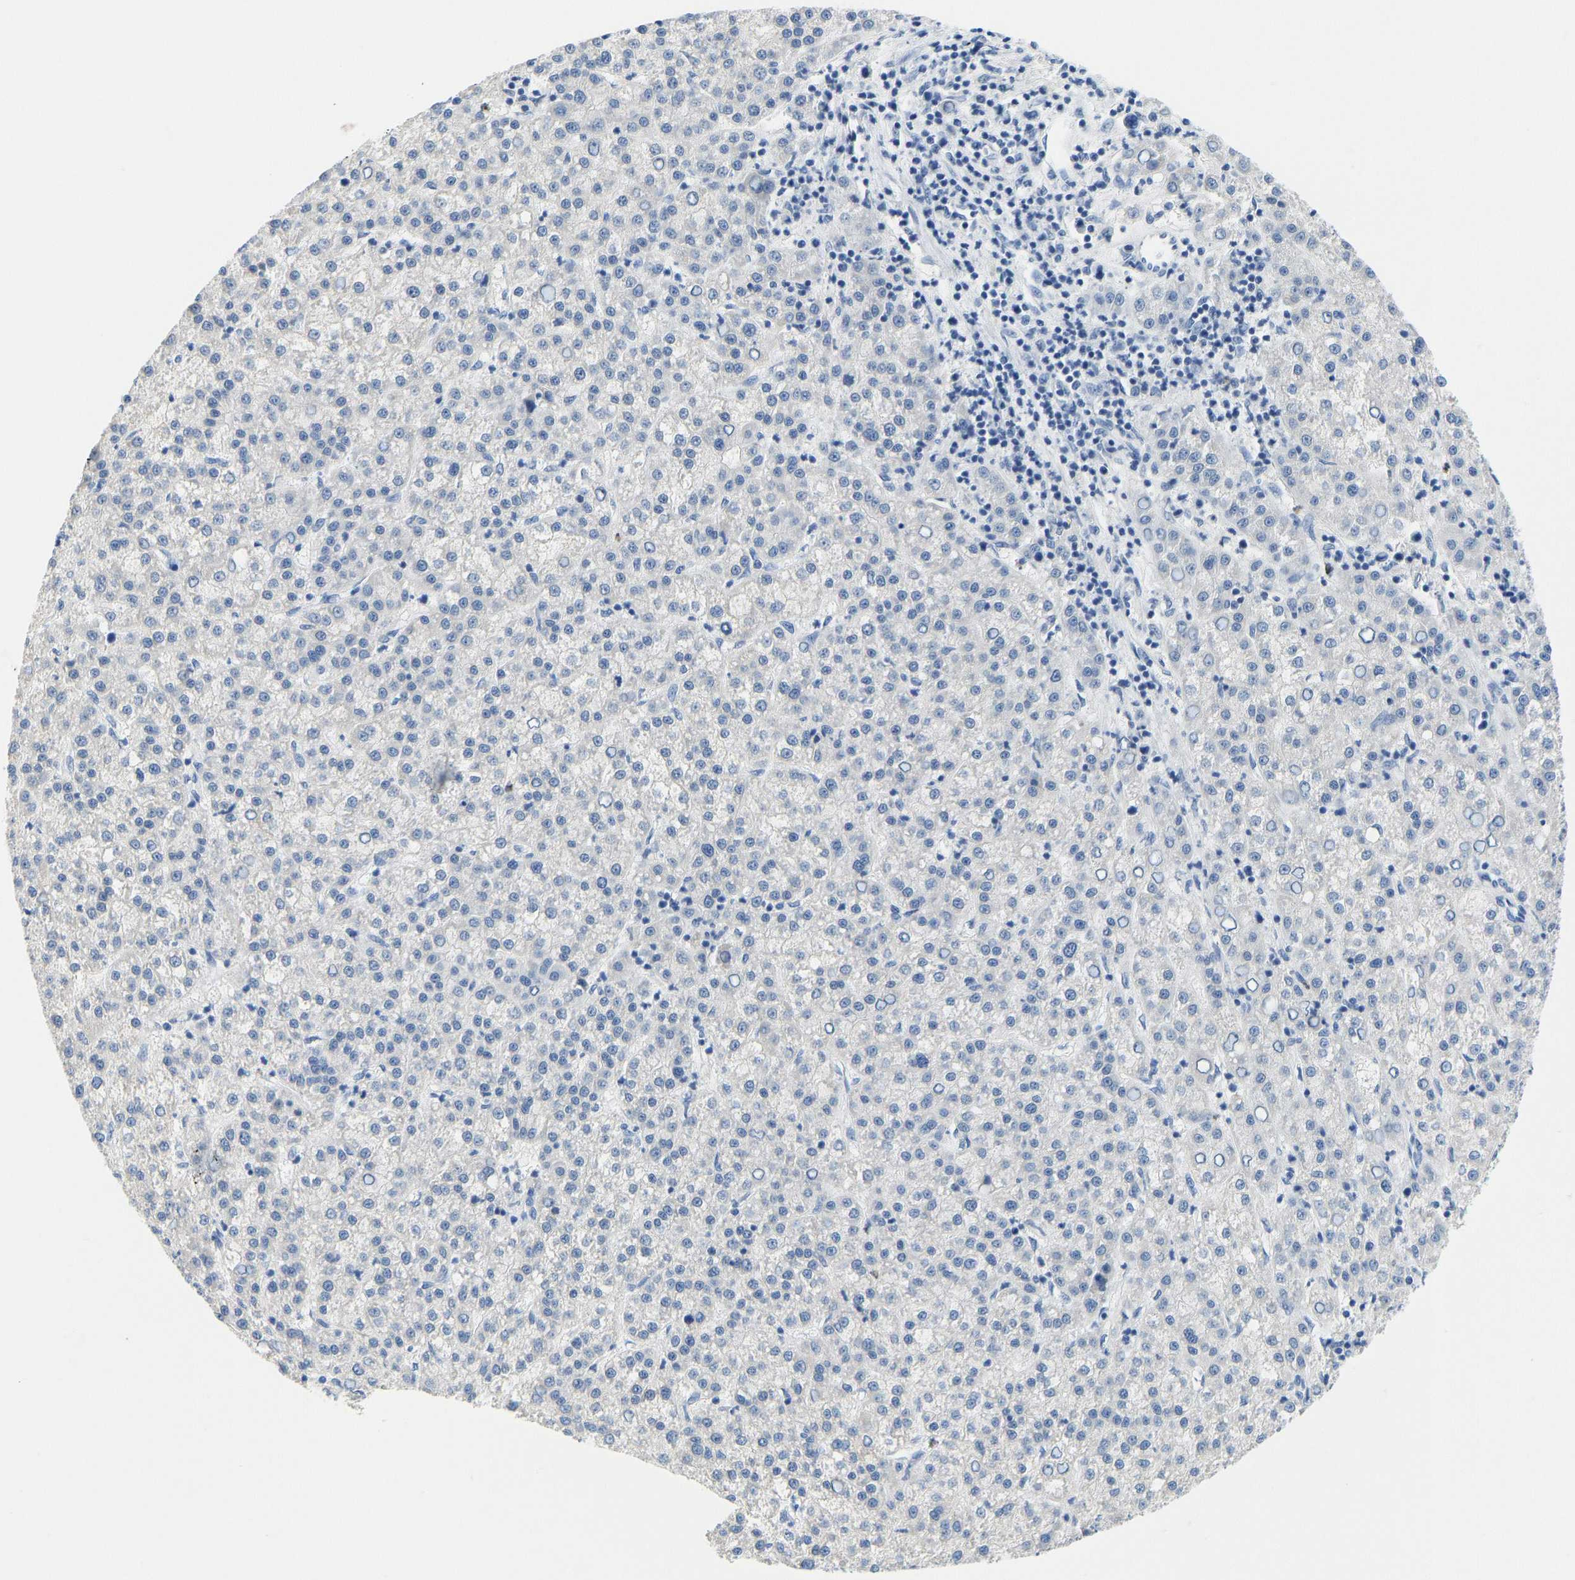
{"staining": {"intensity": "negative", "quantity": "none", "location": "none"}, "tissue": "liver cancer", "cell_type": "Tumor cells", "image_type": "cancer", "snomed": [{"axis": "morphology", "description": "Carcinoma, Hepatocellular, NOS"}, {"axis": "topography", "description": "Liver"}], "caption": "High magnification brightfield microscopy of hepatocellular carcinoma (liver) stained with DAB (3,3'-diaminobenzidine) (brown) and counterstained with hematoxylin (blue): tumor cells show no significant positivity.", "gene": "TXNDC2", "patient": {"sex": "female", "age": 58}}